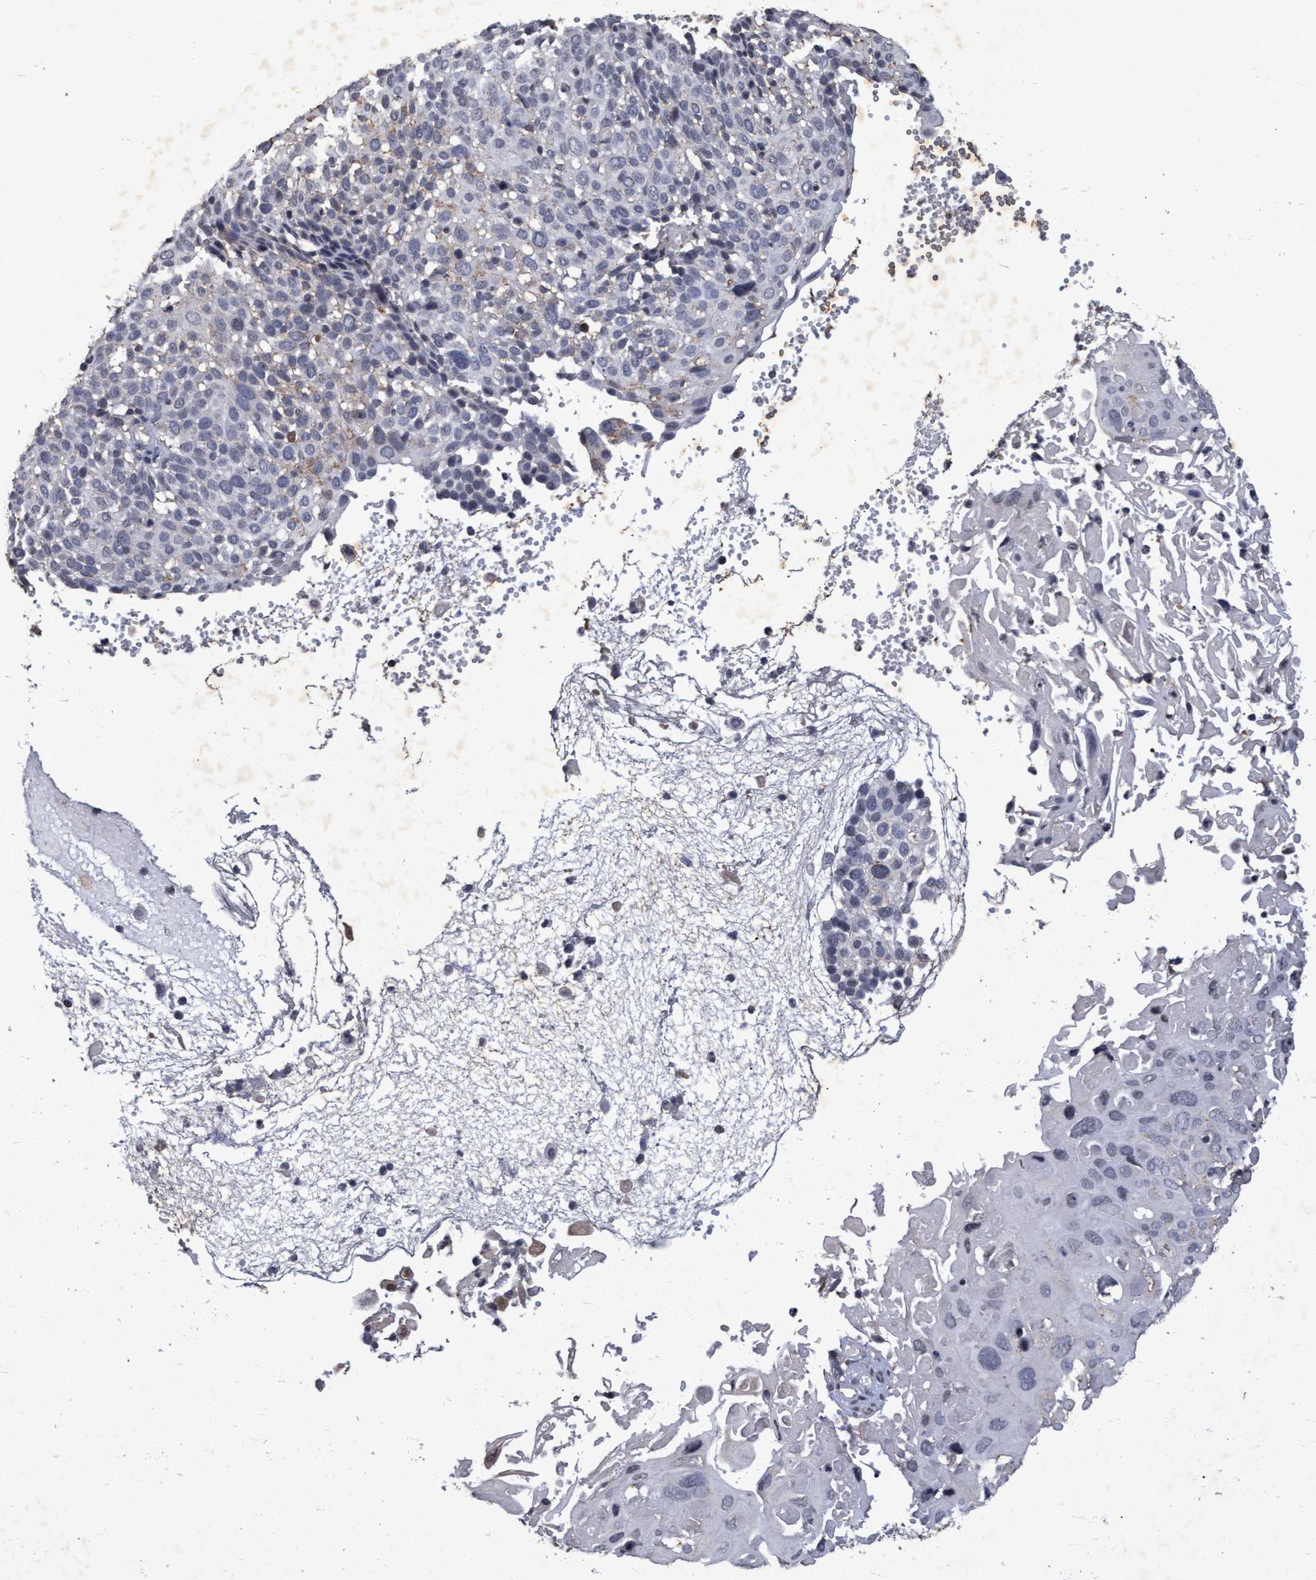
{"staining": {"intensity": "negative", "quantity": "none", "location": "none"}, "tissue": "cervical cancer", "cell_type": "Tumor cells", "image_type": "cancer", "snomed": [{"axis": "morphology", "description": "Squamous cell carcinoma, NOS"}, {"axis": "topography", "description": "Cervix"}], "caption": "IHC of cervical cancer reveals no positivity in tumor cells.", "gene": "GALC", "patient": {"sex": "female", "age": 74}}